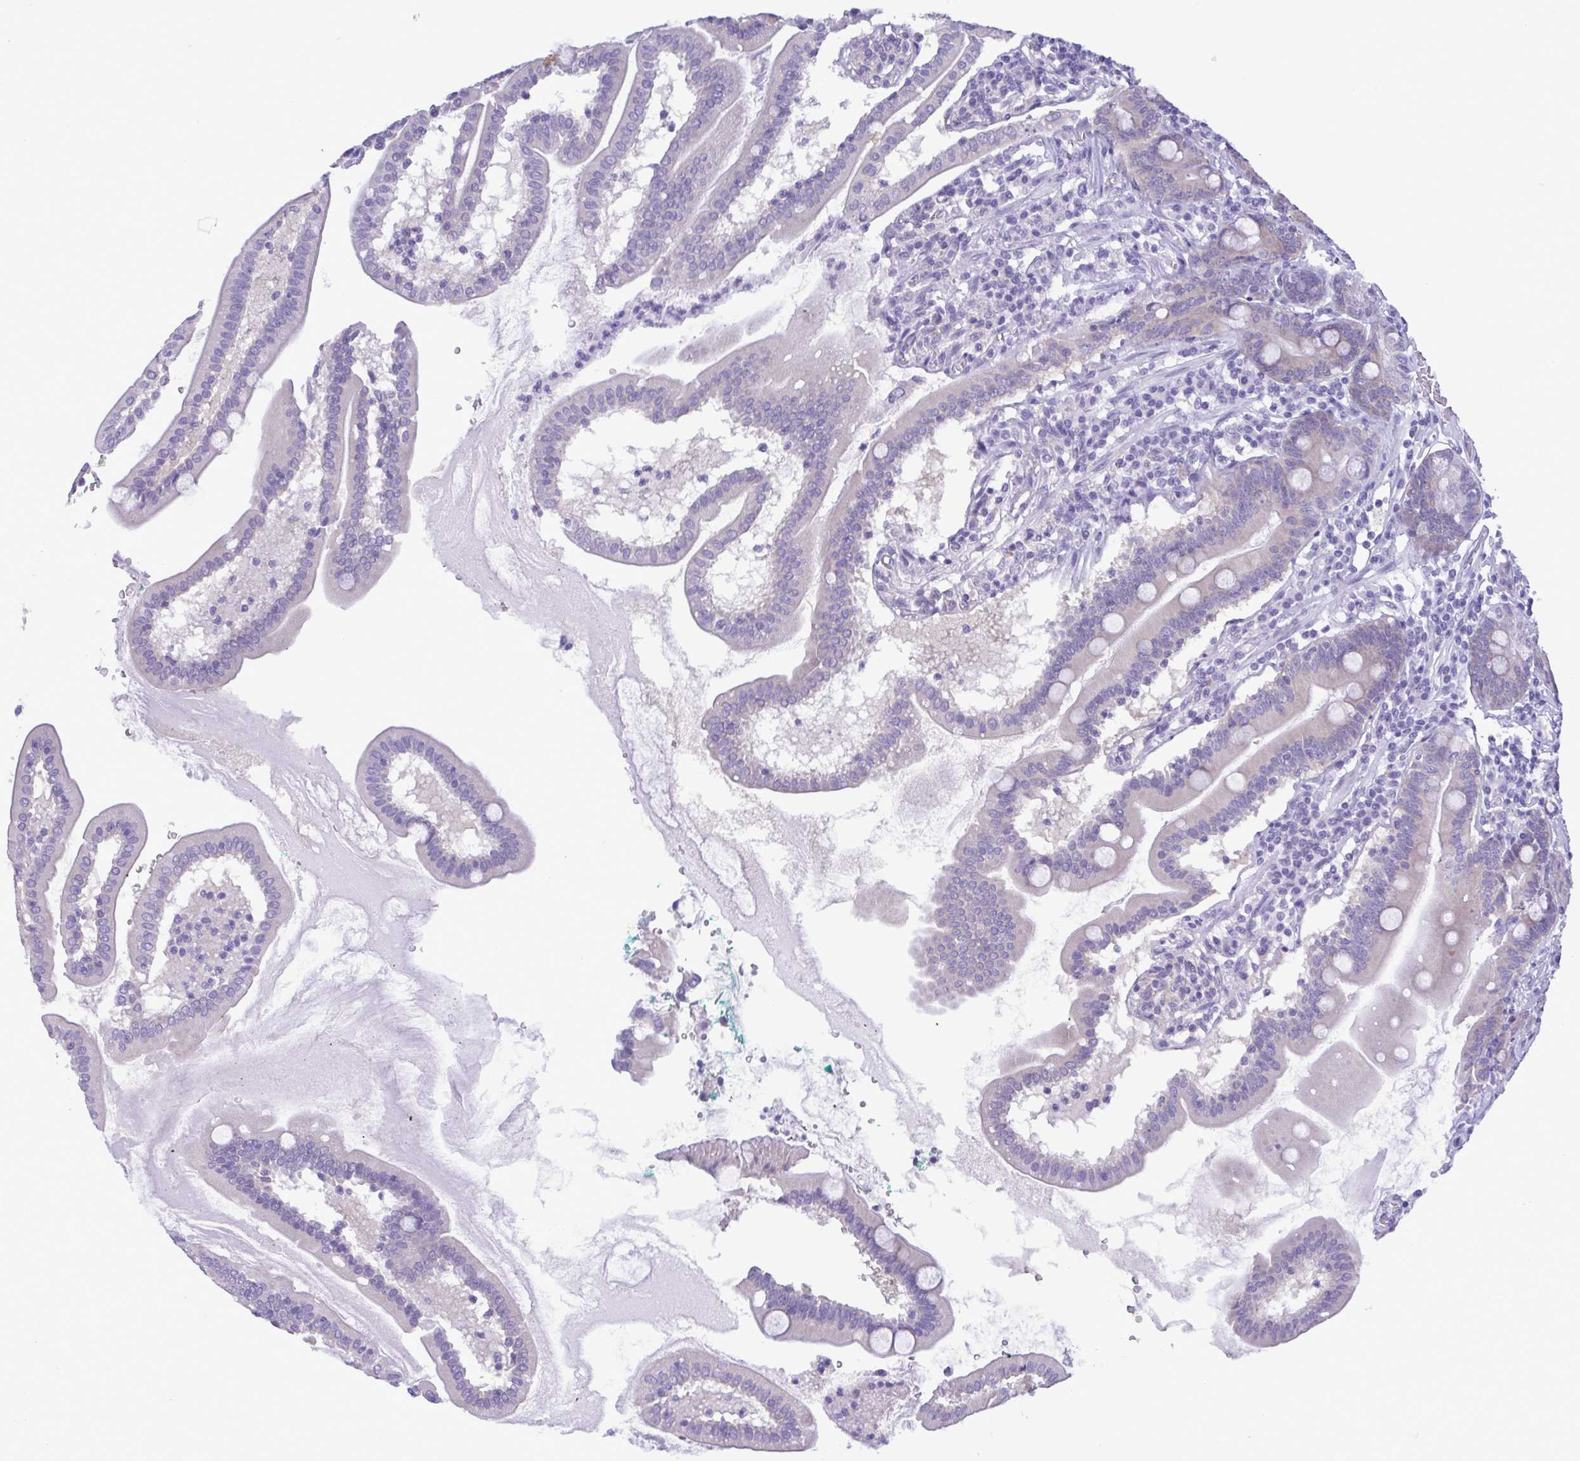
{"staining": {"intensity": "weak", "quantity": "25%-75%", "location": "cytoplasmic/membranous"}, "tissue": "duodenum", "cell_type": "Glandular cells", "image_type": "normal", "snomed": [{"axis": "morphology", "description": "Normal tissue, NOS"}, {"axis": "topography", "description": "Duodenum"}], "caption": "IHC of benign human duodenum exhibits low levels of weak cytoplasmic/membranous expression in about 25%-75% of glandular cells. Using DAB (brown) and hematoxylin (blue) stains, captured at high magnification using brightfield microscopy.", "gene": "TNNI3", "patient": {"sex": "female", "age": 67}}